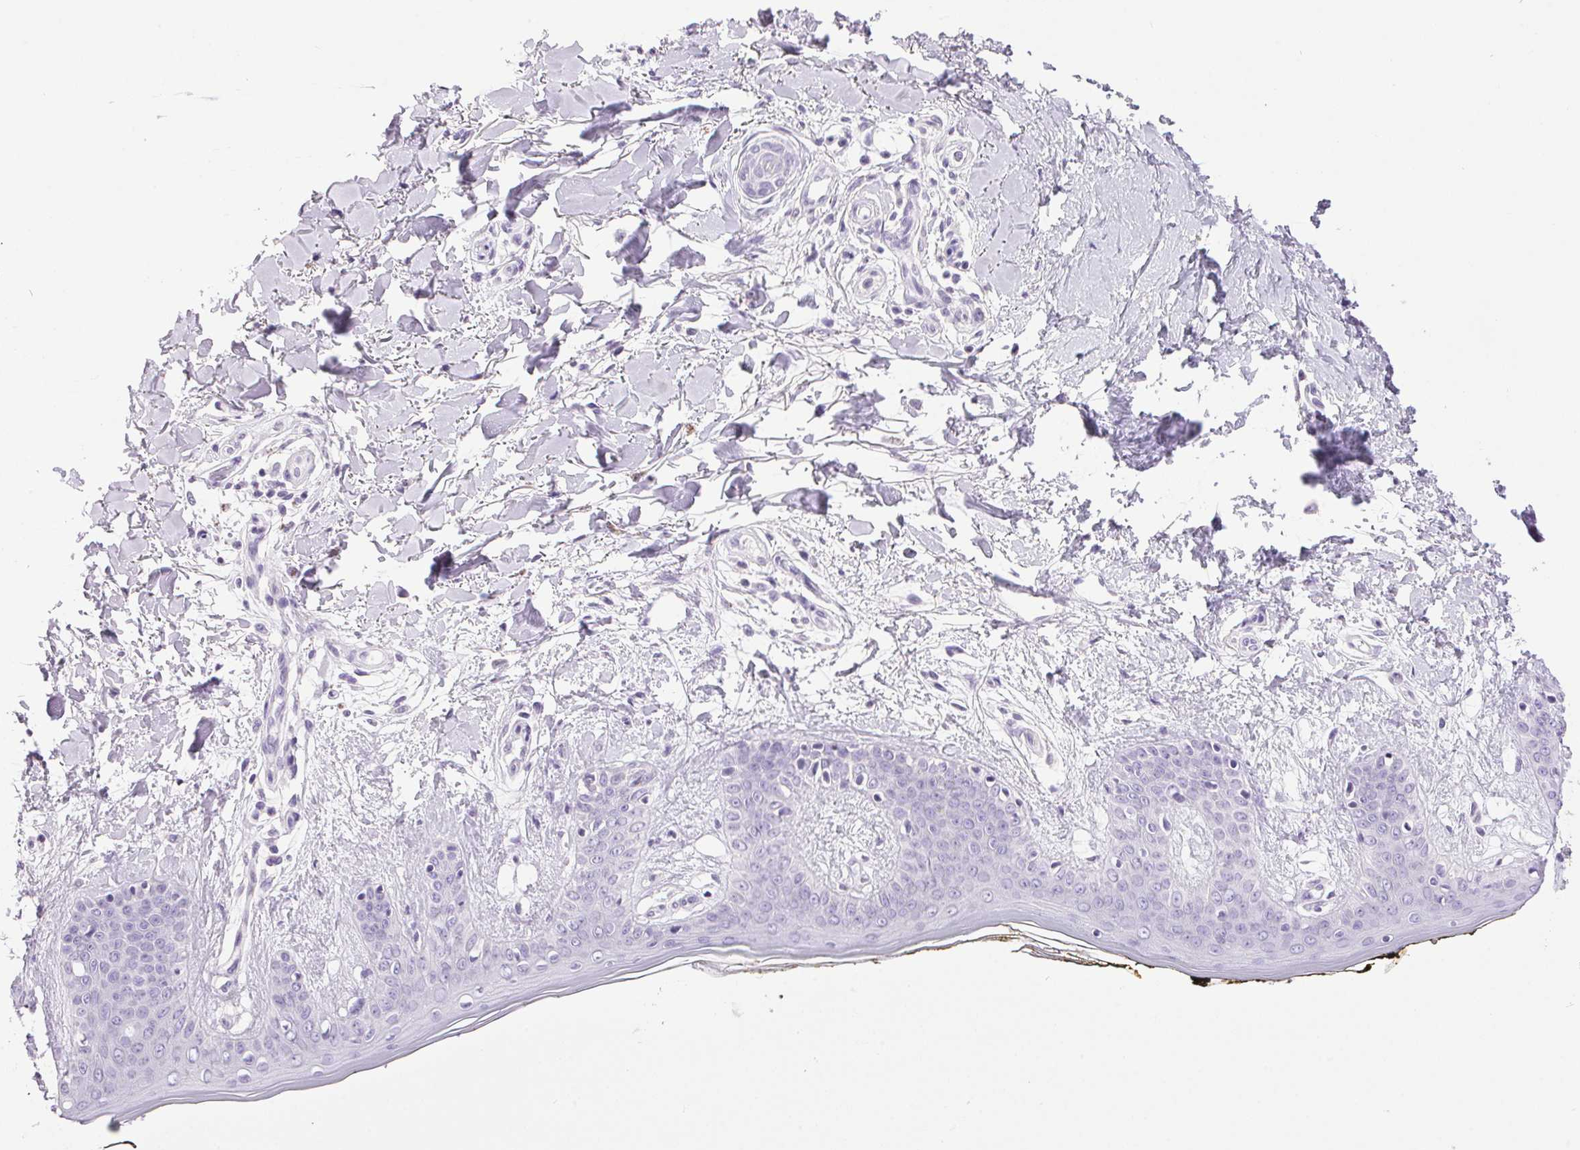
{"staining": {"intensity": "negative", "quantity": "none", "location": "none"}, "tissue": "skin", "cell_type": "Fibroblasts", "image_type": "normal", "snomed": [{"axis": "morphology", "description": "Normal tissue, NOS"}, {"axis": "topography", "description": "Skin"}], "caption": "This photomicrograph is of benign skin stained with immunohistochemistry to label a protein in brown with the nuclei are counter-stained blue. There is no expression in fibroblasts.", "gene": "TMEM88B", "patient": {"sex": "female", "age": 34}}